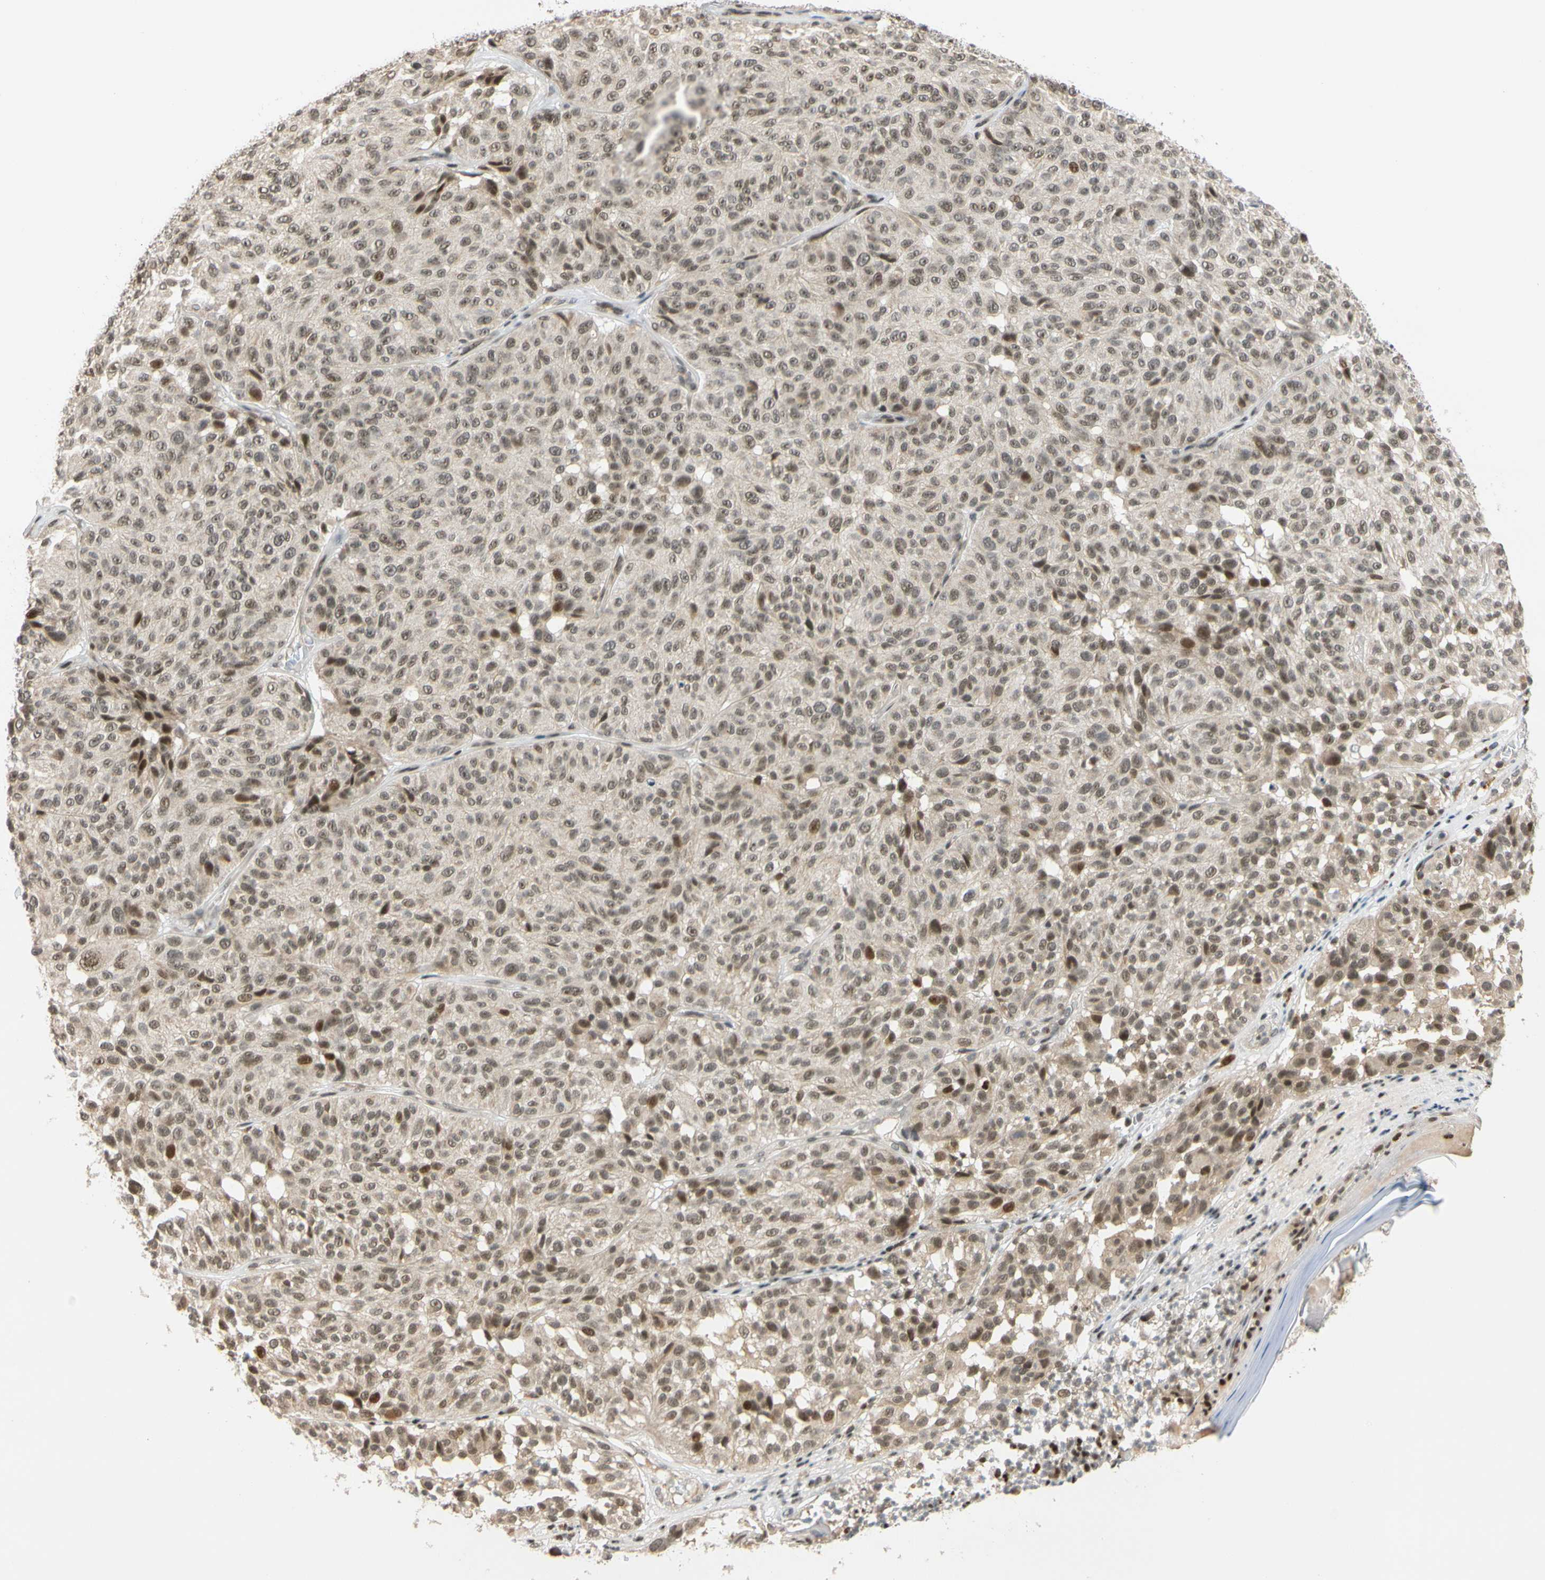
{"staining": {"intensity": "weak", "quantity": ">75%", "location": "nuclear"}, "tissue": "melanoma", "cell_type": "Tumor cells", "image_type": "cancer", "snomed": [{"axis": "morphology", "description": "Malignant melanoma, NOS"}, {"axis": "topography", "description": "Skin"}], "caption": "Melanoma stained for a protein (brown) demonstrates weak nuclear positive staining in about >75% of tumor cells.", "gene": "CDK7", "patient": {"sex": "female", "age": 46}}